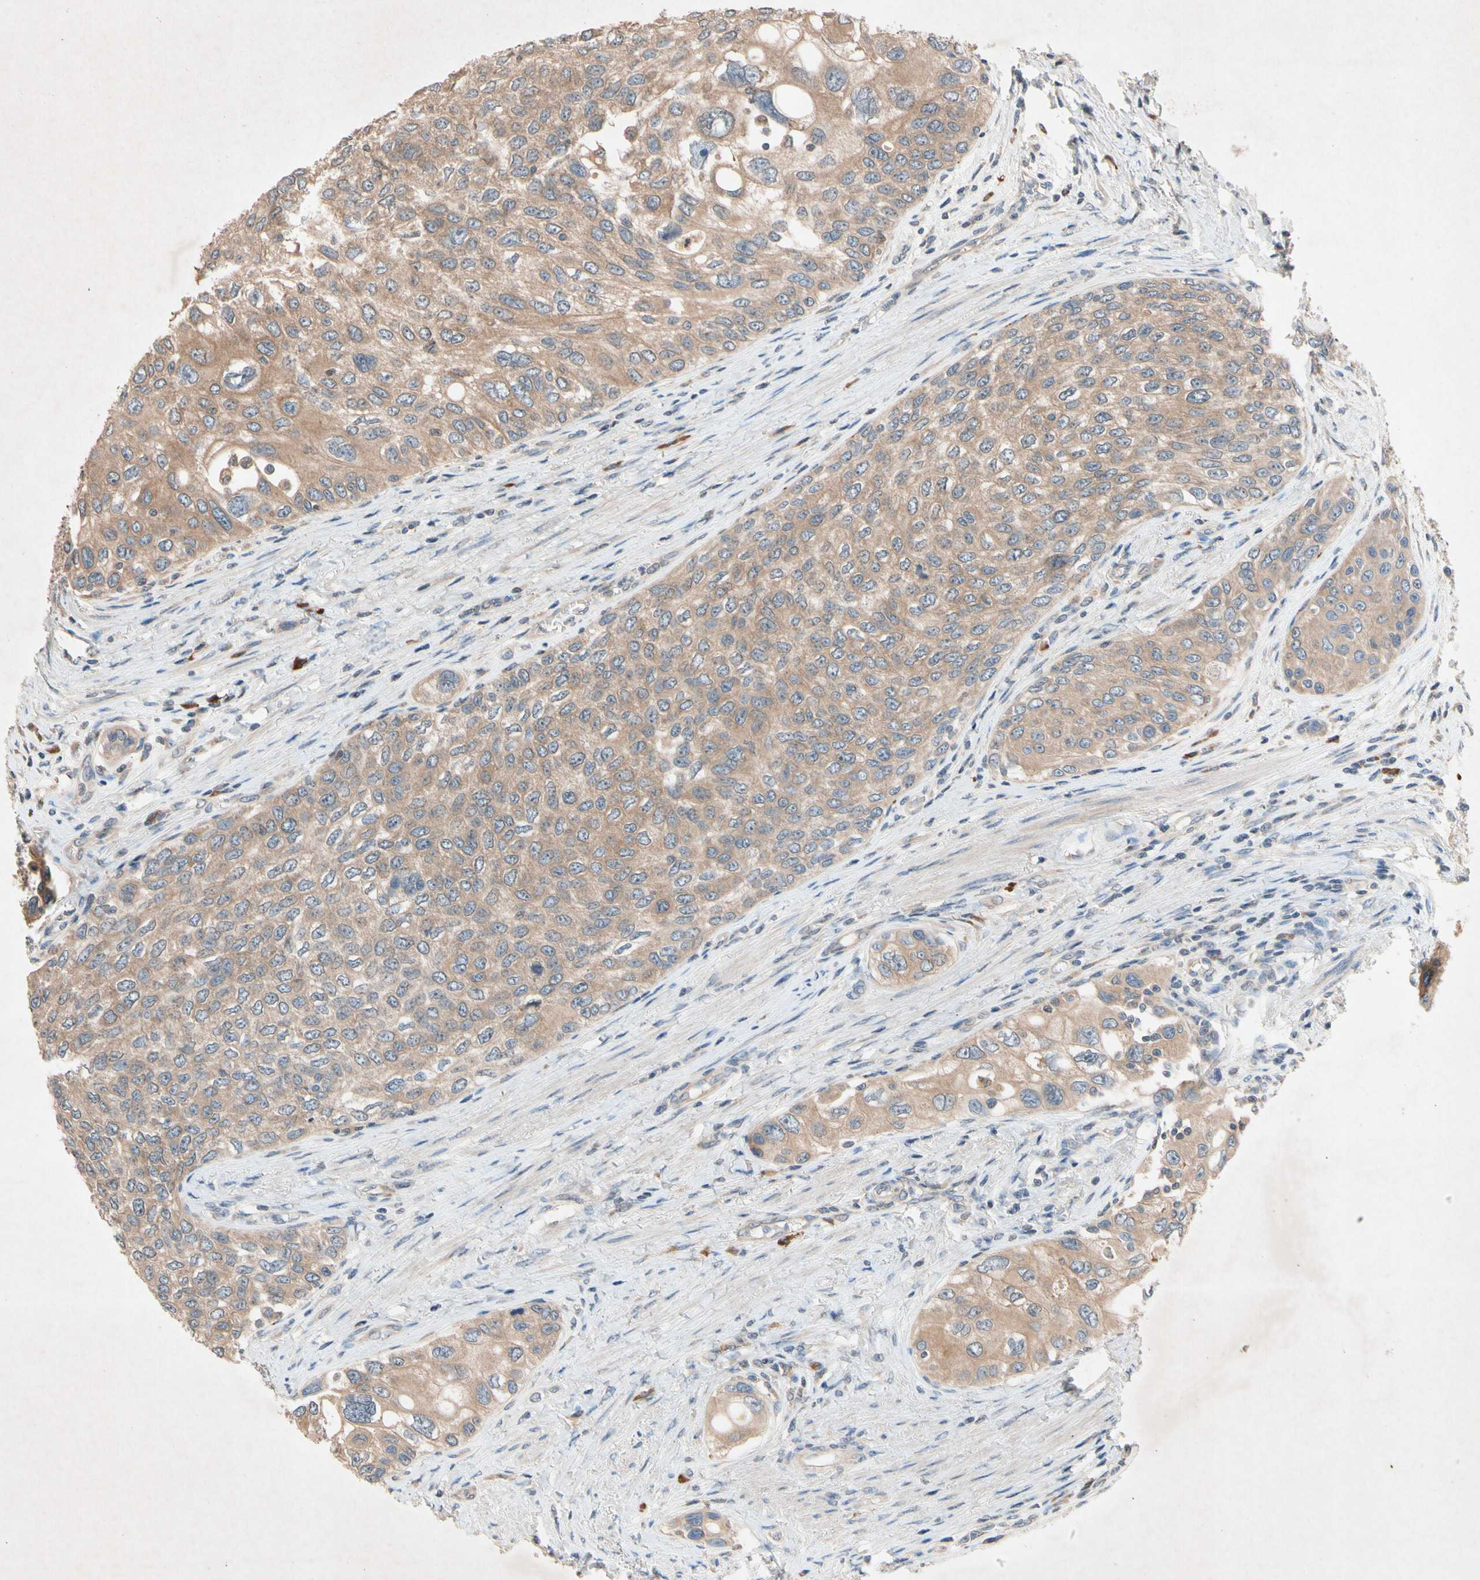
{"staining": {"intensity": "moderate", "quantity": ">75%", "location": "cytoplasmic/membranous"}, "tissue": "urothelial cancer", "cell_type": "Tumor cells", "image_type": "cancer", "snomed": [{"axis": "morphology", "description": "Urothelial carcinoma, High grade"}, {"axis": "topography", "description": "Urinary bladder"}], "caption": "Protein expression by IHC shows moderate cytoplasmic/membranous positivity in approximately >75% of tumor cells in urothelial cancer.", "gene": "PRDX4", "patient": {"sex": "female", "age": 56}}